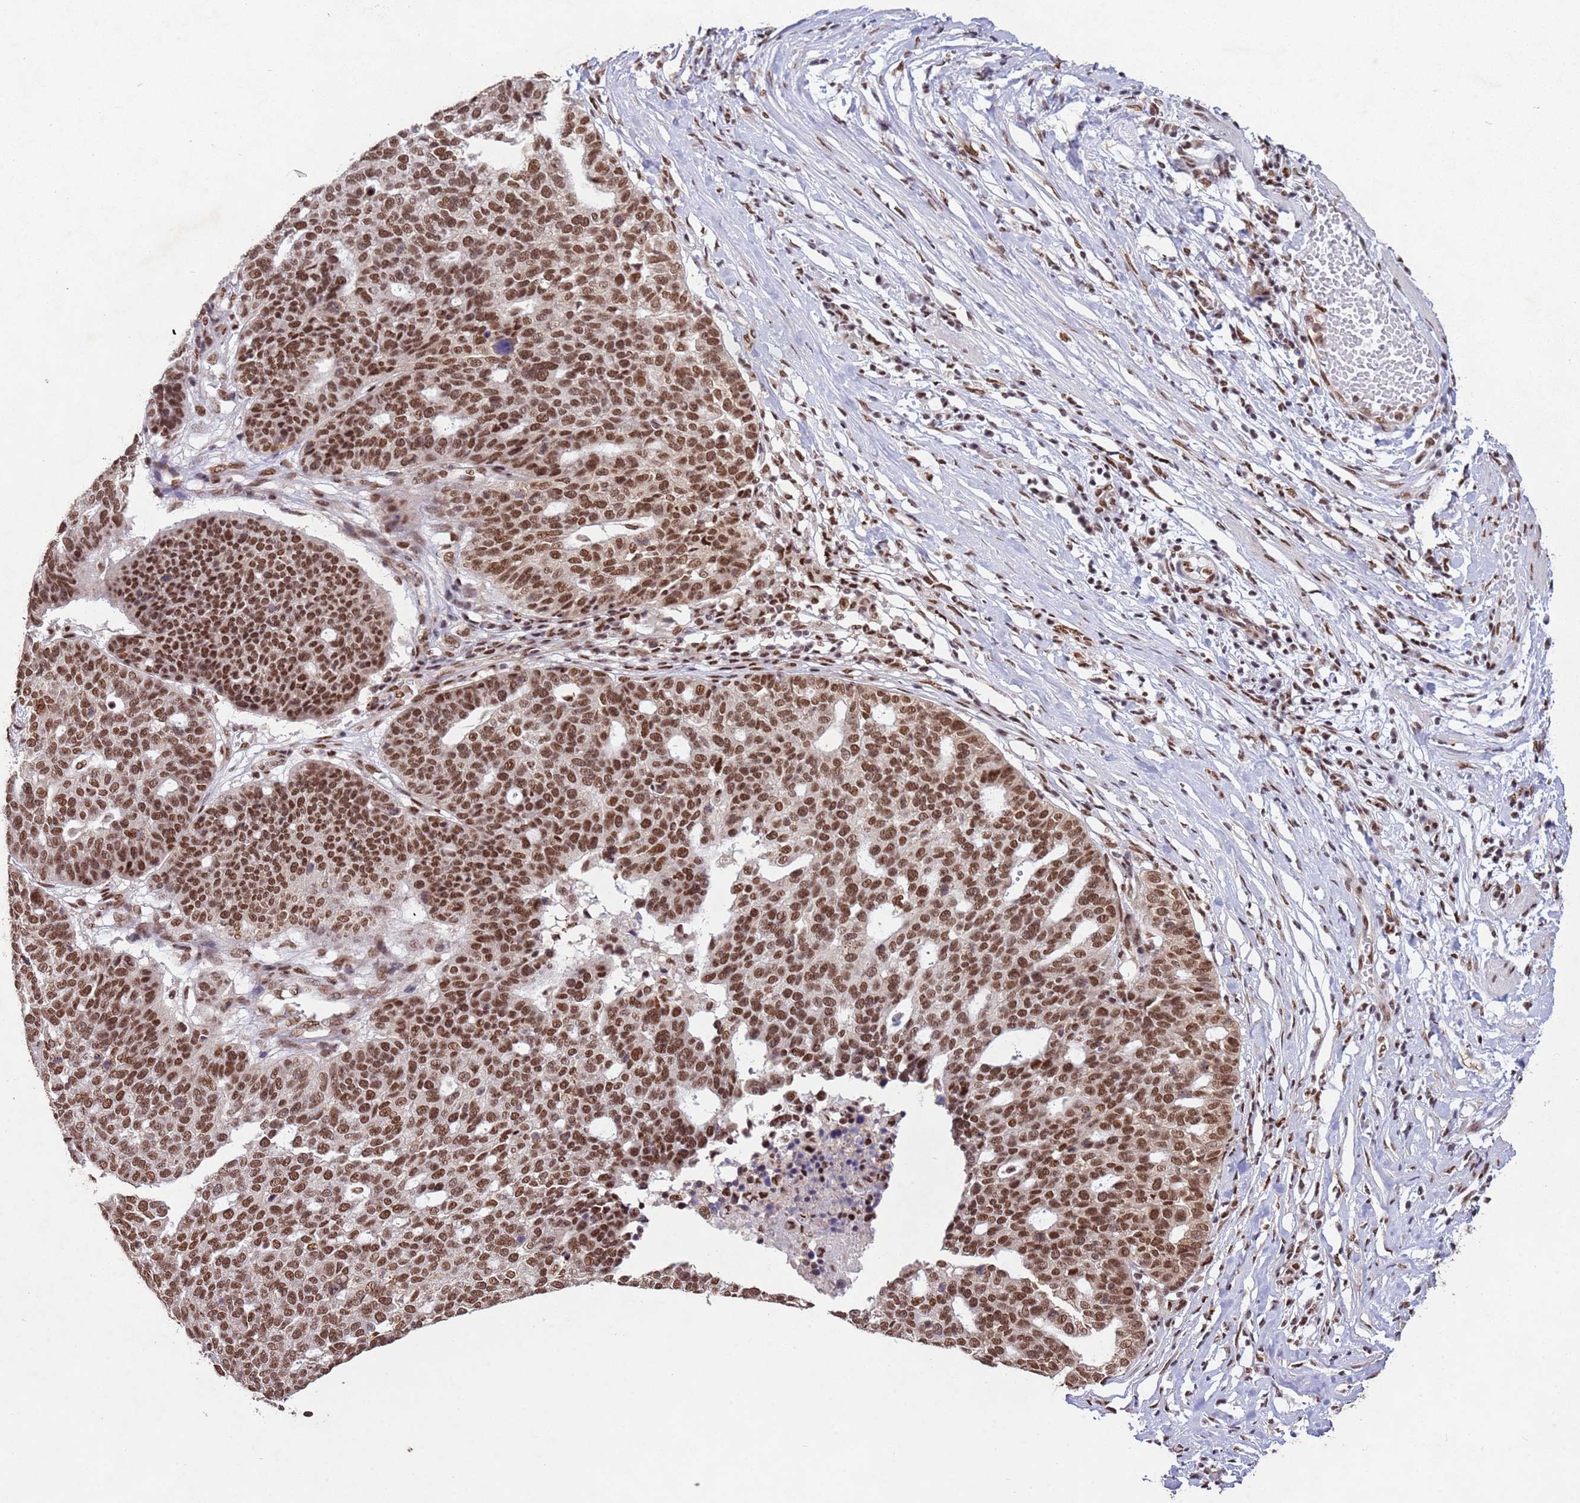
{"staining": {"intensity": "strong", "quantity": ">75%", "location": "nuclear"}, "tissue": "ovarian cancer", "cell_type": "Tumor cells", "image_type": "cancer", "snomed": [{"axis": "morphology", "description": "Cystadenocarcinoma, serous, NOS"}, {"axis": "topography", "description": "Ovary"}], "caption": "DAB (3,3'-diaminobenzidine) immunohistochemical staining of ovarian serous cystadenocarcinoma reveals strong nuclear protein positivity in approximately >75% of tumor cells. (IHC, brightfield microscopy, high magnification).", "gene": "ESF1", "patient": {"sex": "female", "age": 59}}